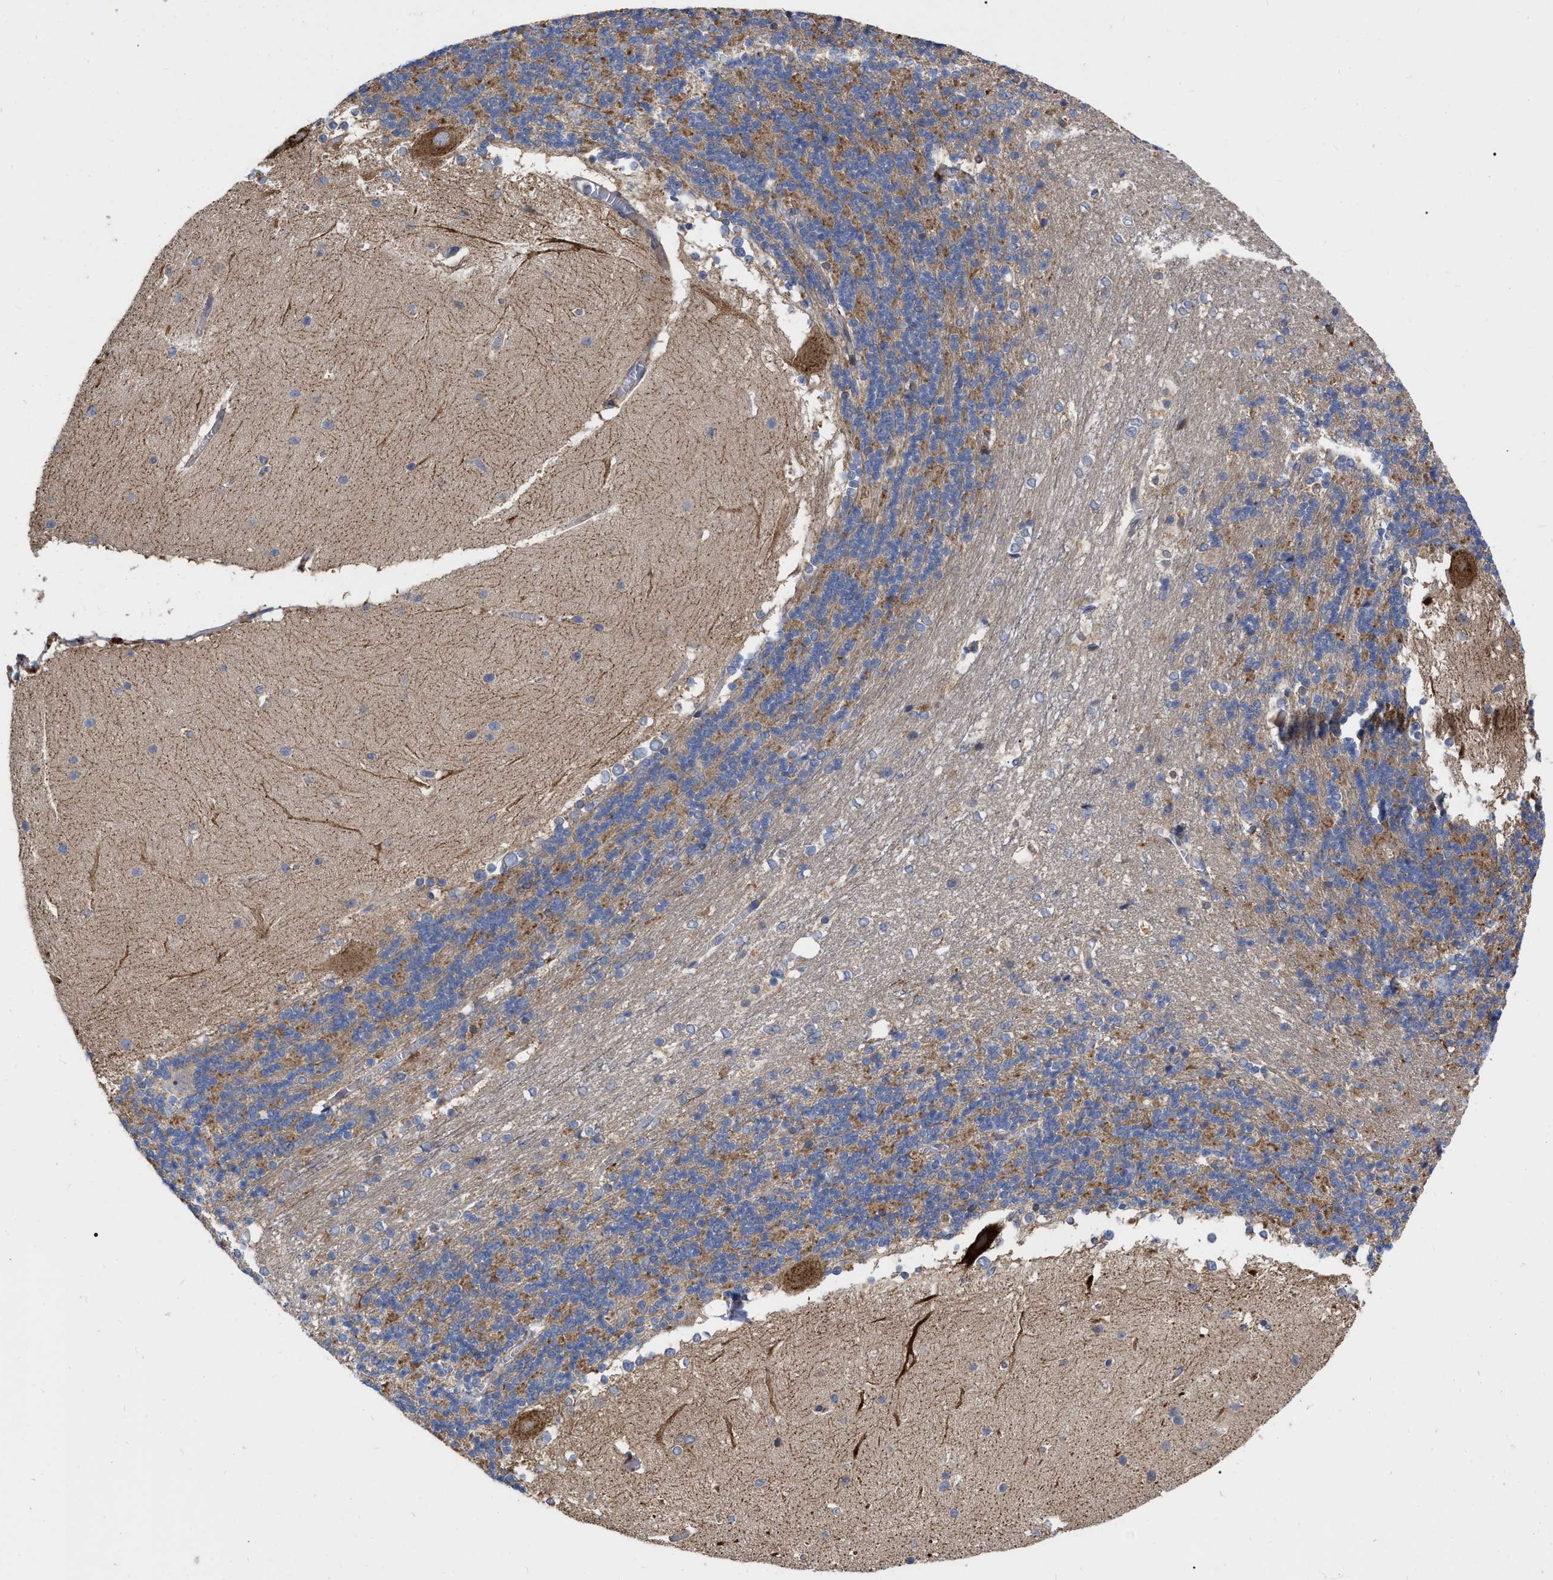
{"staining": {"intensity": "weak", "quantity": "<25%", "location": "cytoplasmic/membranous"}, "tissue": "cerebellum", "cell_type": "Cells in granular layer", "image_type": "normal", "snomed": [{"axis": "morphology", "description": "Normal tissue, NOS"}, {"axis": "topography", "description": "Cerebellum"}], "caption": "An image of human cerebellum is negative for staining in cells in granular layer. (DAB IHC visualized using brightfield microscopy, high magnification).", "gene": "MLST8", "patient": {"sex": "female", "age": 19}}